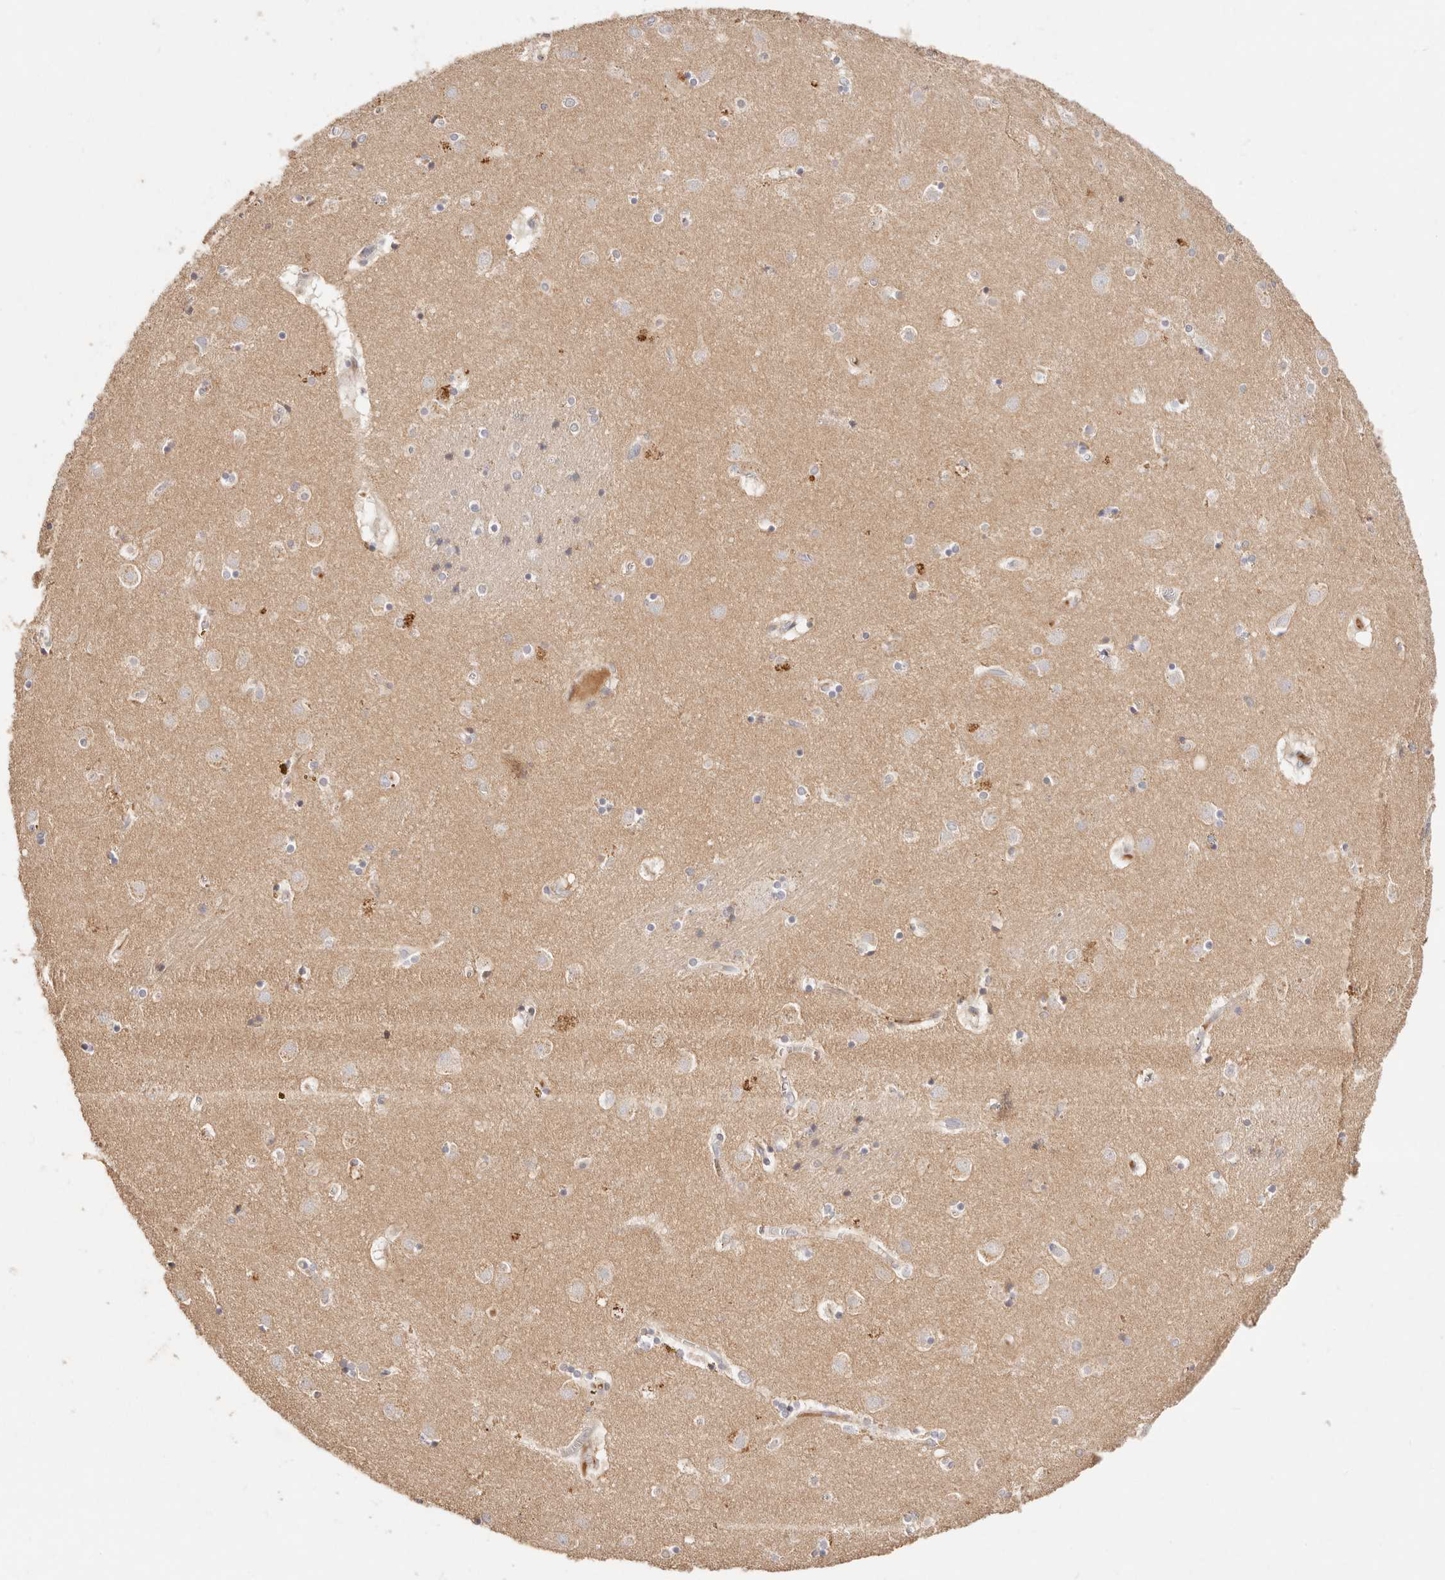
{"staining": {"intensity": "weak", "quantity": "<25%", "location": "cytoplasmic/membranous"}, "tissue": "caudate", "cell_type": "Glial cells", "image_type": "normal", "snomed": [{"axis": "morphology", "description": "Normal tissue, NOS"}, {"axis": "topography", "description": "Lateral ventricle wall"}], "caption": "This is an IHC image of benign caudate. There is no expression in glial cells.", "gene": "CXADR", "patient": {"sex": "male", "age": 70}}